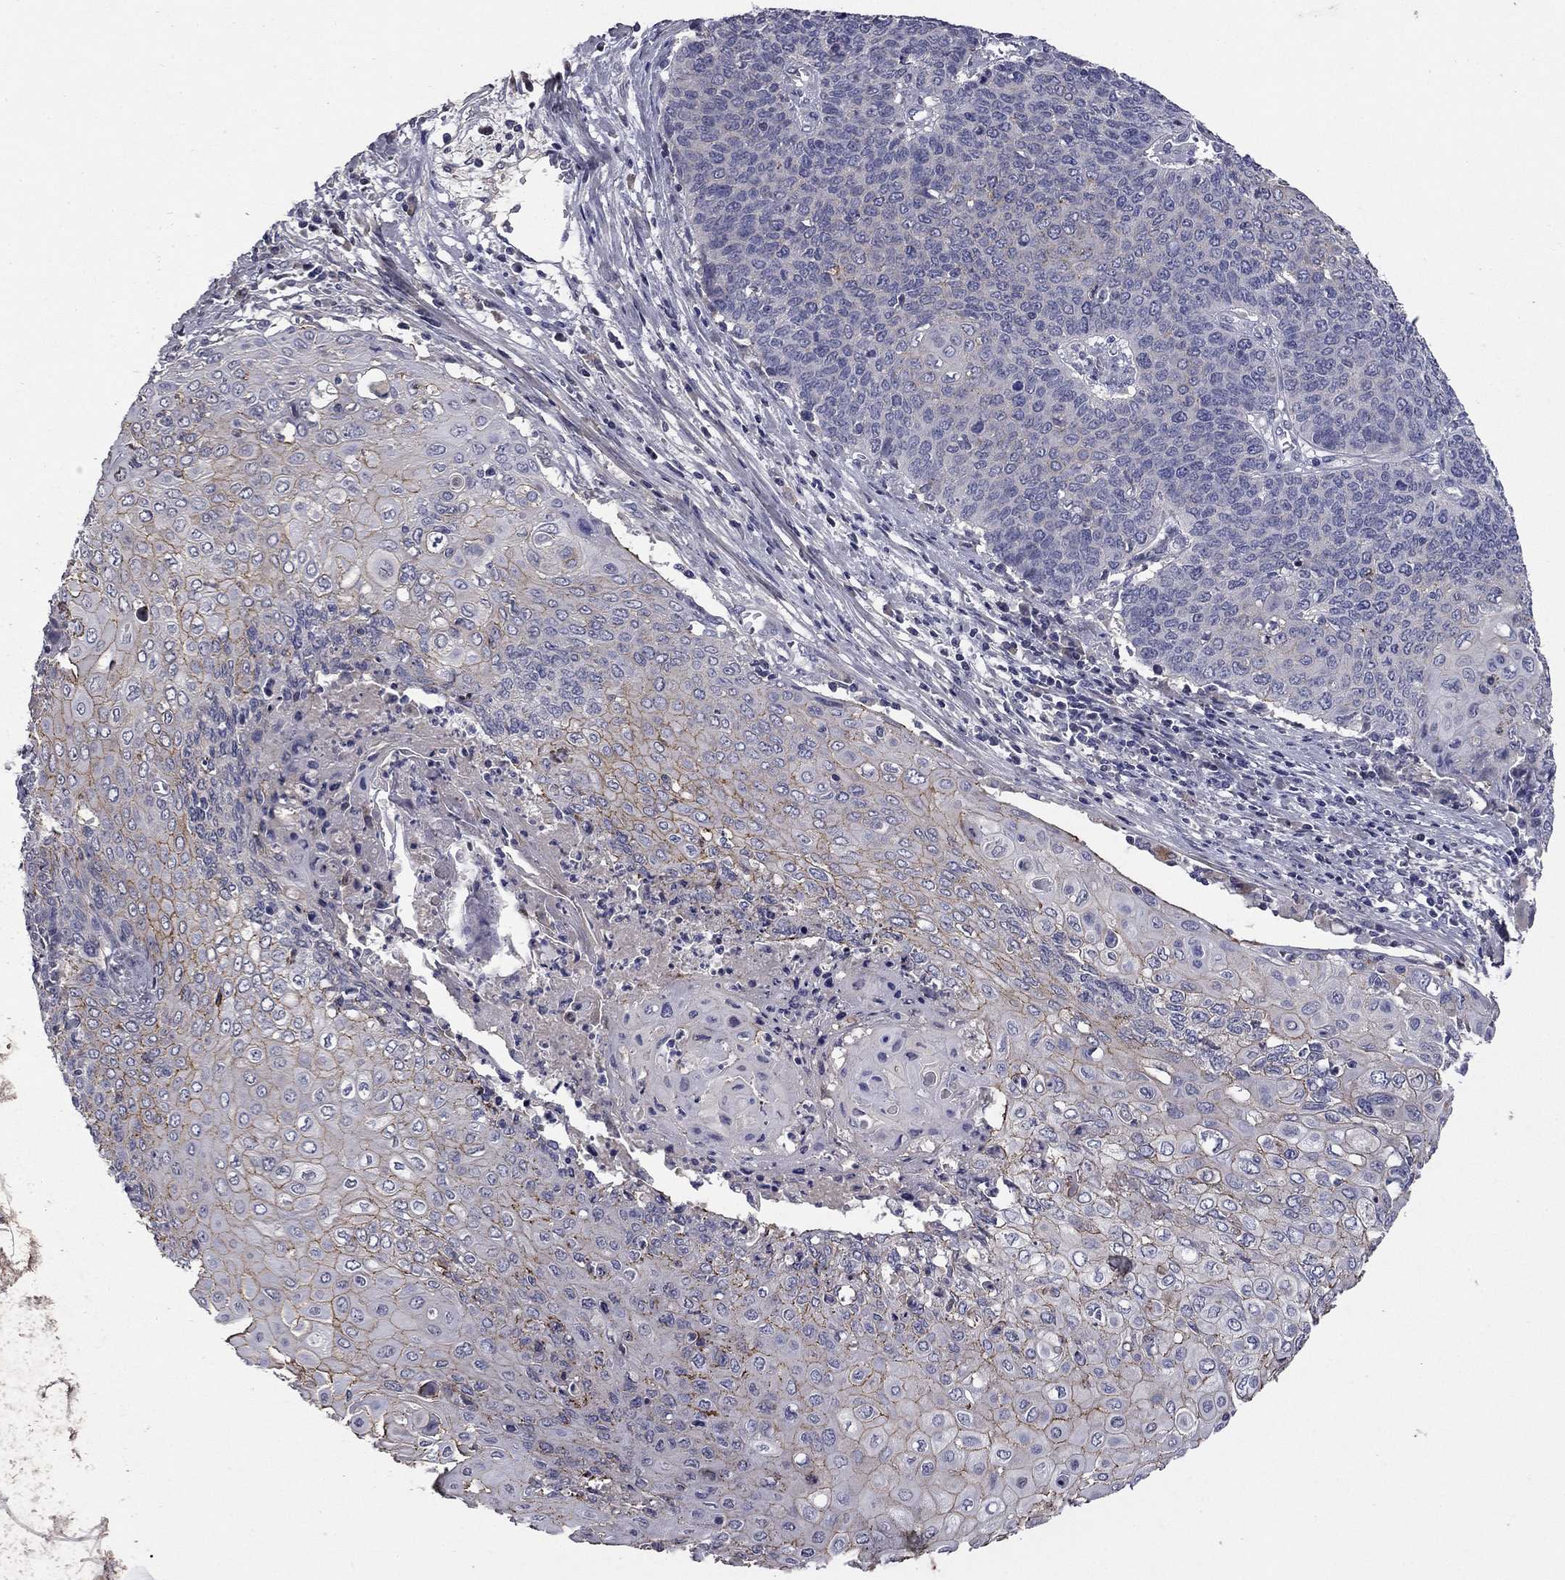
{"staining": {"intensity": "negative", "quantity": "none", "location": "none"}, "tissue": "cervical cancer", "cell_type": "Tumor cells", "image_type": "cancer", "snomed": [{"axis": "morphology", "description": "Squamous cell carcinoma, NOS"}, {"axis": "topography", "description": "Cervix"}], "caption": "Immunohistochemical staining of cervical cancer (squamous cell carcinoma) displays no significant expression in tumor cells.", "gene": "COL2A1", "patient": {"sex": "female", "age": 39}}